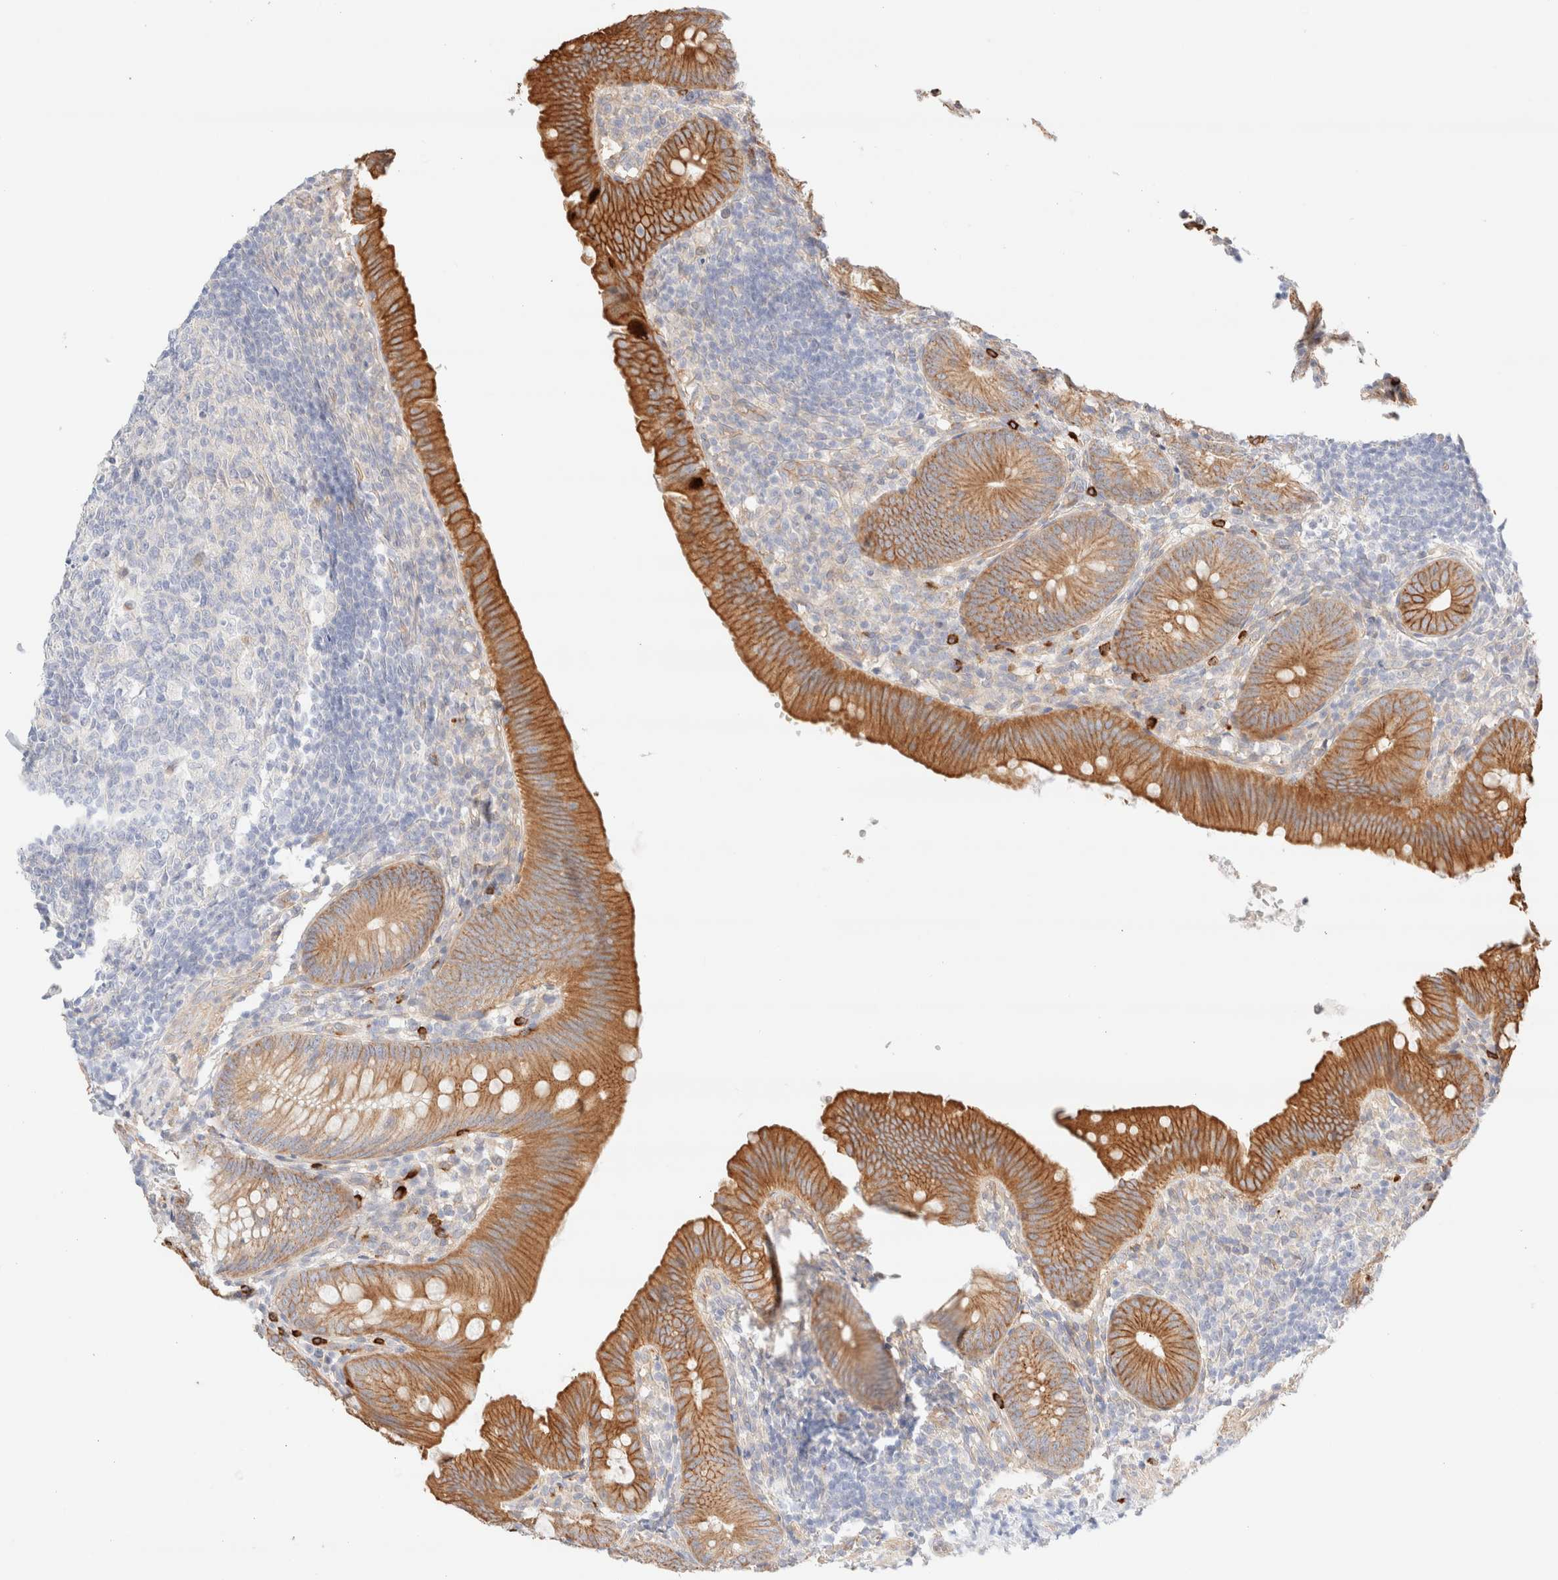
{"staining": {"intensity": "strong", "quantity": ">75%", "location": "cytoplasmic/membranous"}, "tissue": "appendix", "cell_type": "Glandular cells", "image_type": "normal", "snomed": [{"axis": "morphology", "description": "Normal tissue, NOS"}, {"axis": "topography", "description": "Appendix"}], "caption": "A high amount of strong cytoplasmic/membranous positivity is identified in about >75% of glandular cells in unremarkable appendix.", "gene": "NIBAN2", "patient": {"sex": "male", "age": 1}}